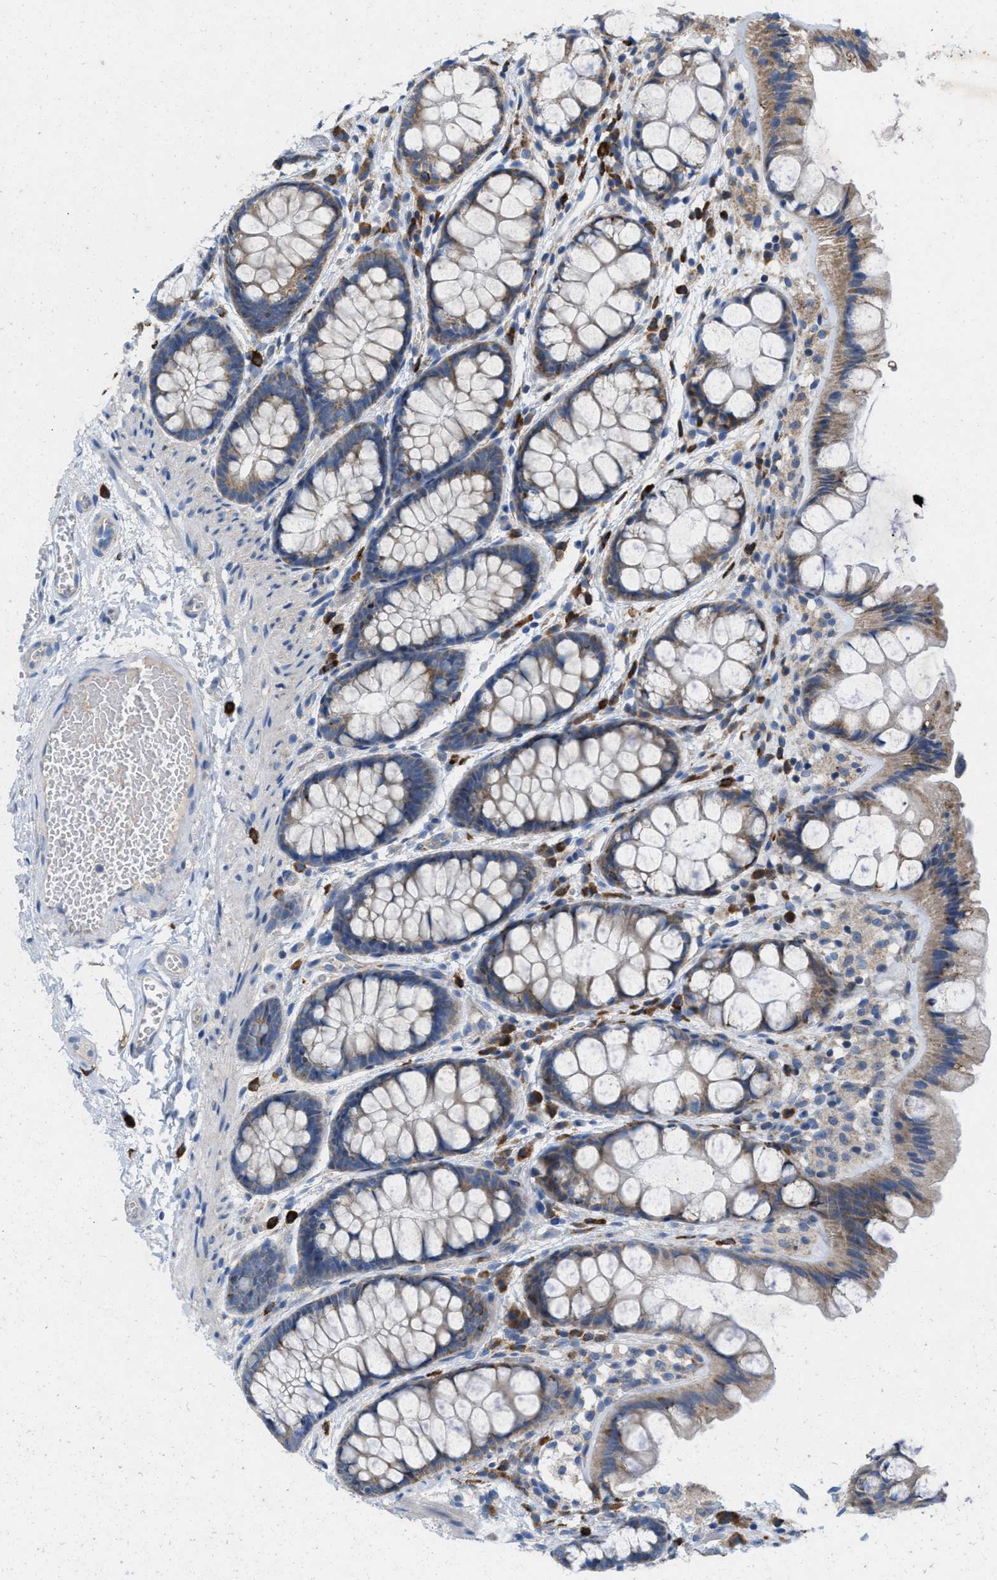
{"staining": {"intensity": "weak", "quantity": ">75%", "location": "cytoplasmic/membranous"}, "tissue": "colon", "cell_type": "Endothelial cells", "image_type": "normal", "snomed": [{"axis": "morphology", "description": "Normal tissue, NOS"}, {"axis": "topography", "description": "Colon"}], "caption": "Endothelial cells reveal low levels of weak cytoplasmic/membranous positivity in about >75% of cells in normal human colon.", "gene": "DYNC2I1", "patient": {"sex": "male", "age": 47}}